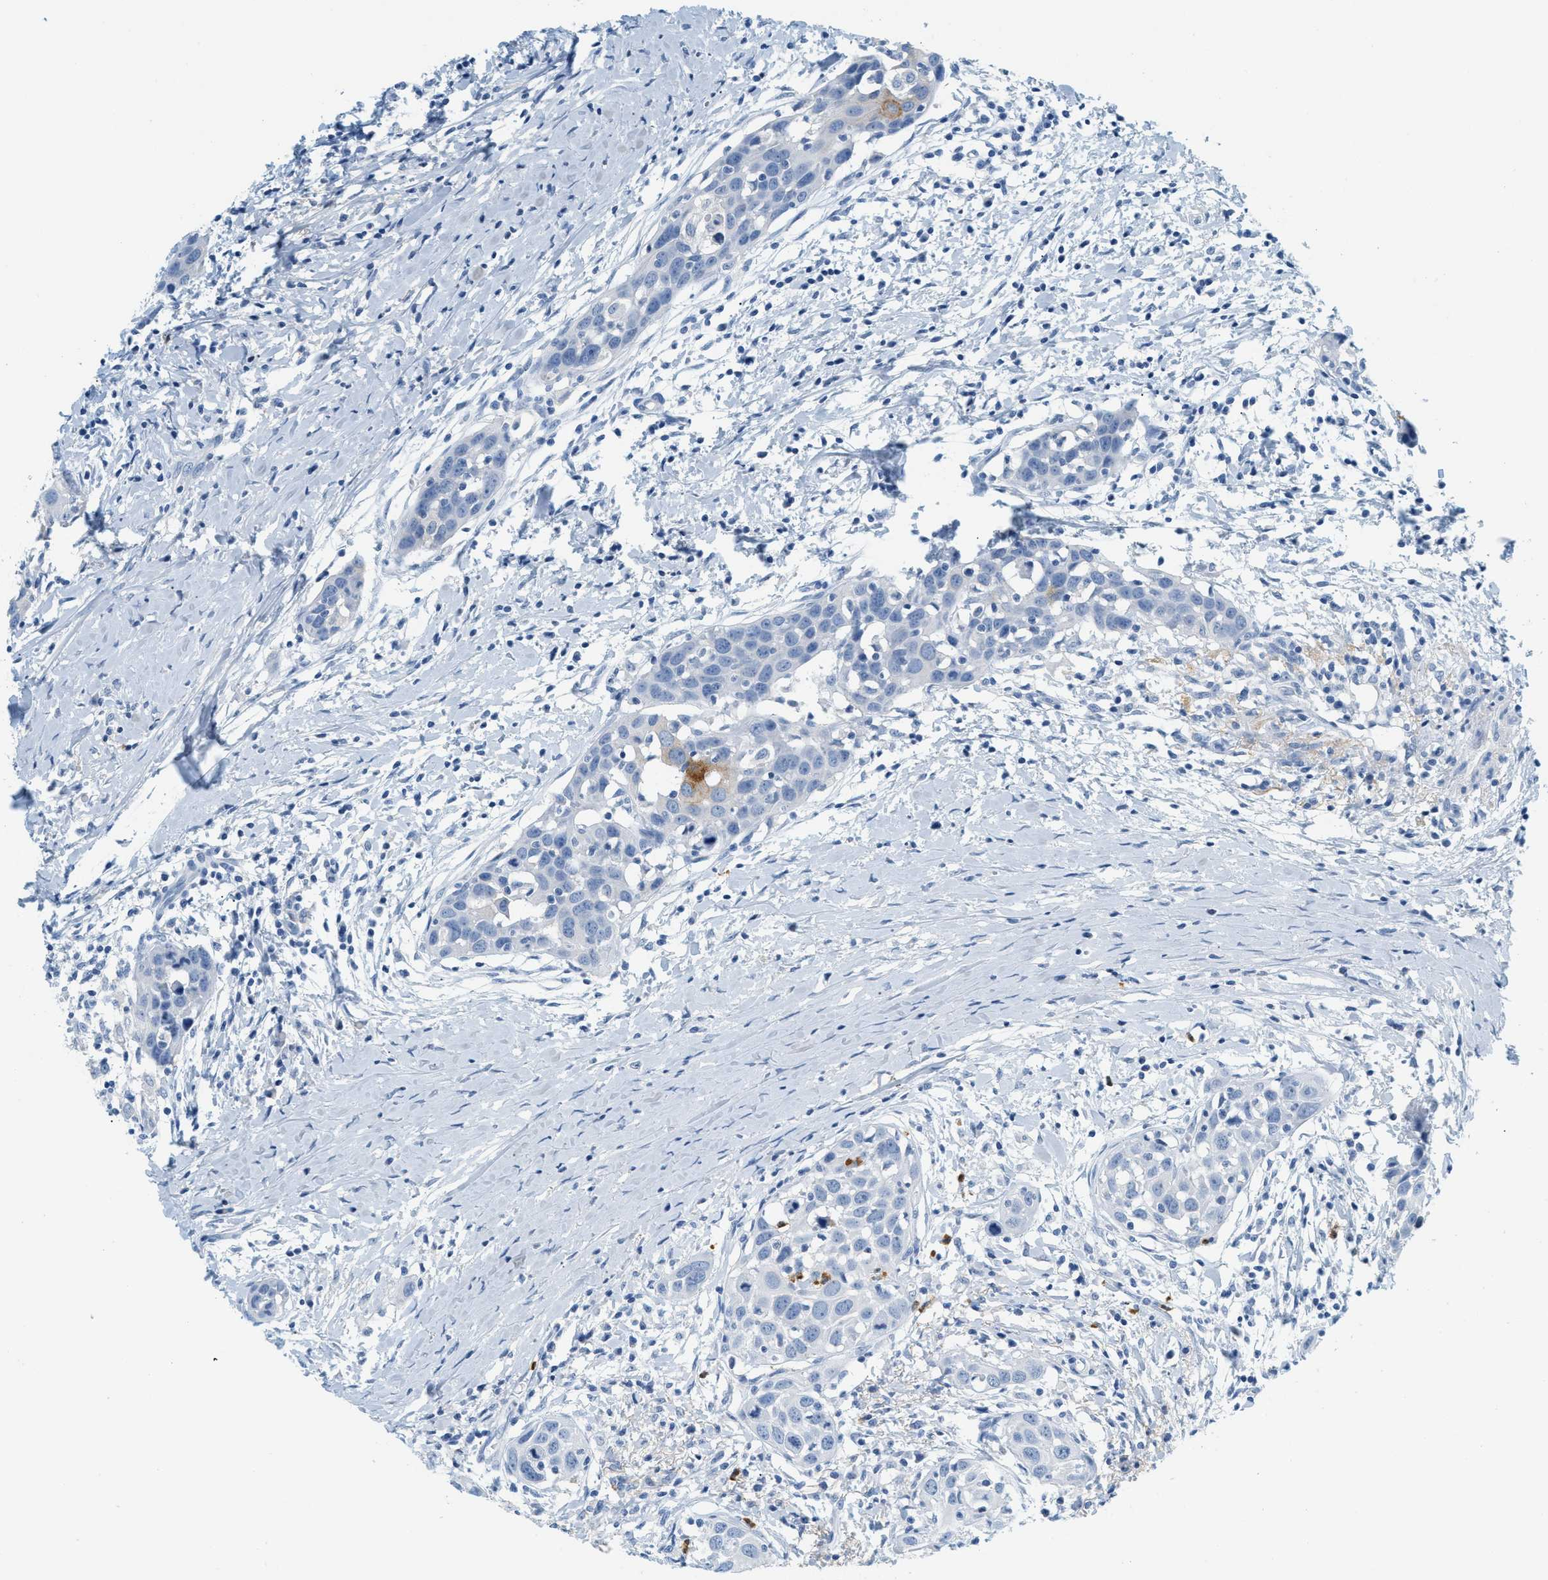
{"staining": {"intensity": "negative", "quantity": "none", "location": "none"}, "tissue": "head and neck cancer", "cell_type": "Tumor cells", "image_type": "cancer", "snomed": [{"axis": "morphology", "description": "Squamous cell carcinoma, NOS"}, {"axis": "topography", "description": "Oral tissue"}, {"axis": "topography", "description": "Head-Neck"}], "caption": "This is an immunohistochemistry micrograph of head and neck squamous cell carcinoma. There is no staining in tumor cells.", "gene": "LCN2", "patient": {"sex": "female", "age": 50}}